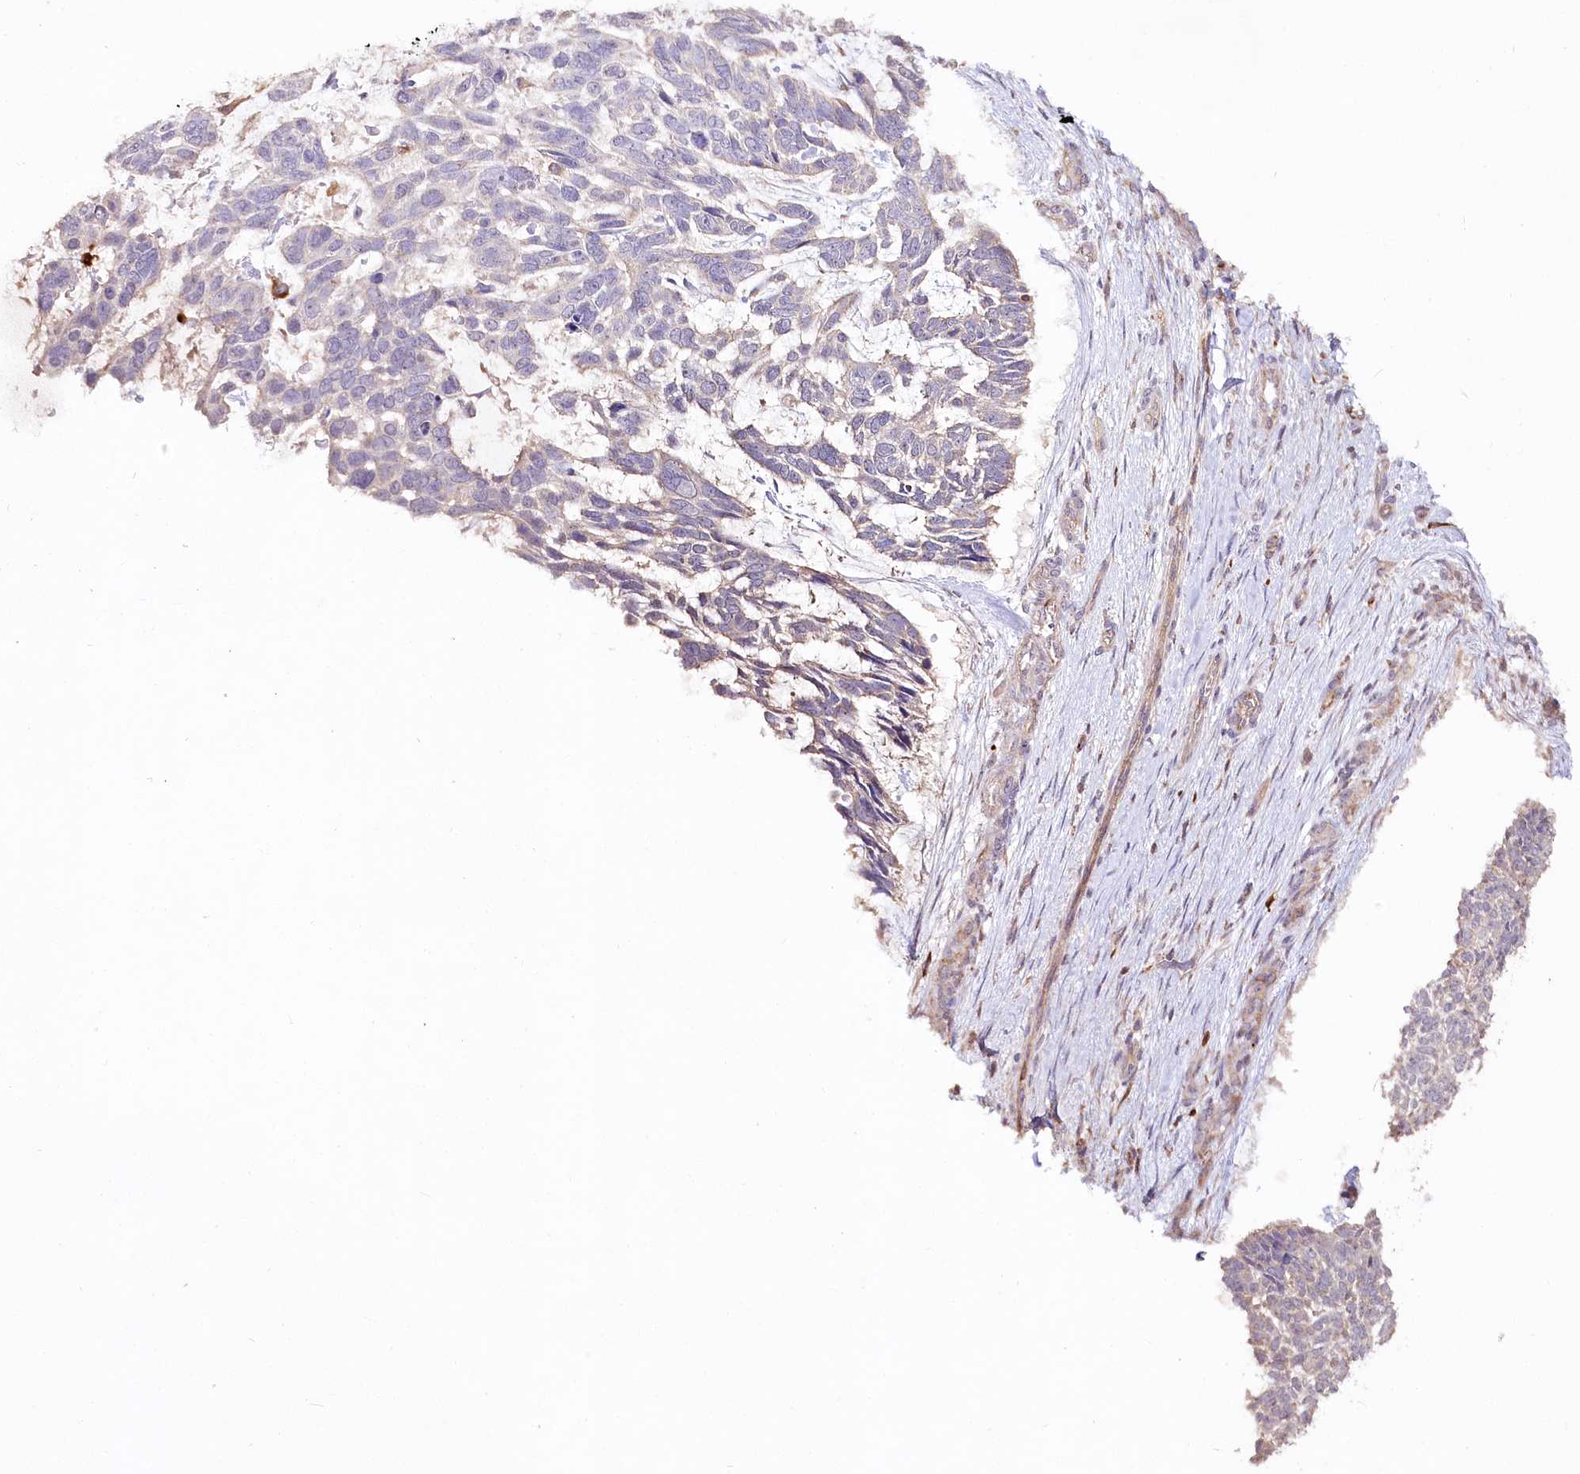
{"staining": {"intensity": "negative", "quantity": "none", "location": "none"}, "tissue": "skin cancer", "cell_type": "Tumor cells", "image_type": "cancer", "snomed": [{"axis": "morphology", "description": "Basal cell carcinoma"}, {"axis": "topography", "description": "Skin"}], "caption": "Tumor cells are negative for brown protein staining in skin cancer (basal cell carcinoma).", "gene": "DMXL1", "patient": {"sex": "male", "age": 88}}